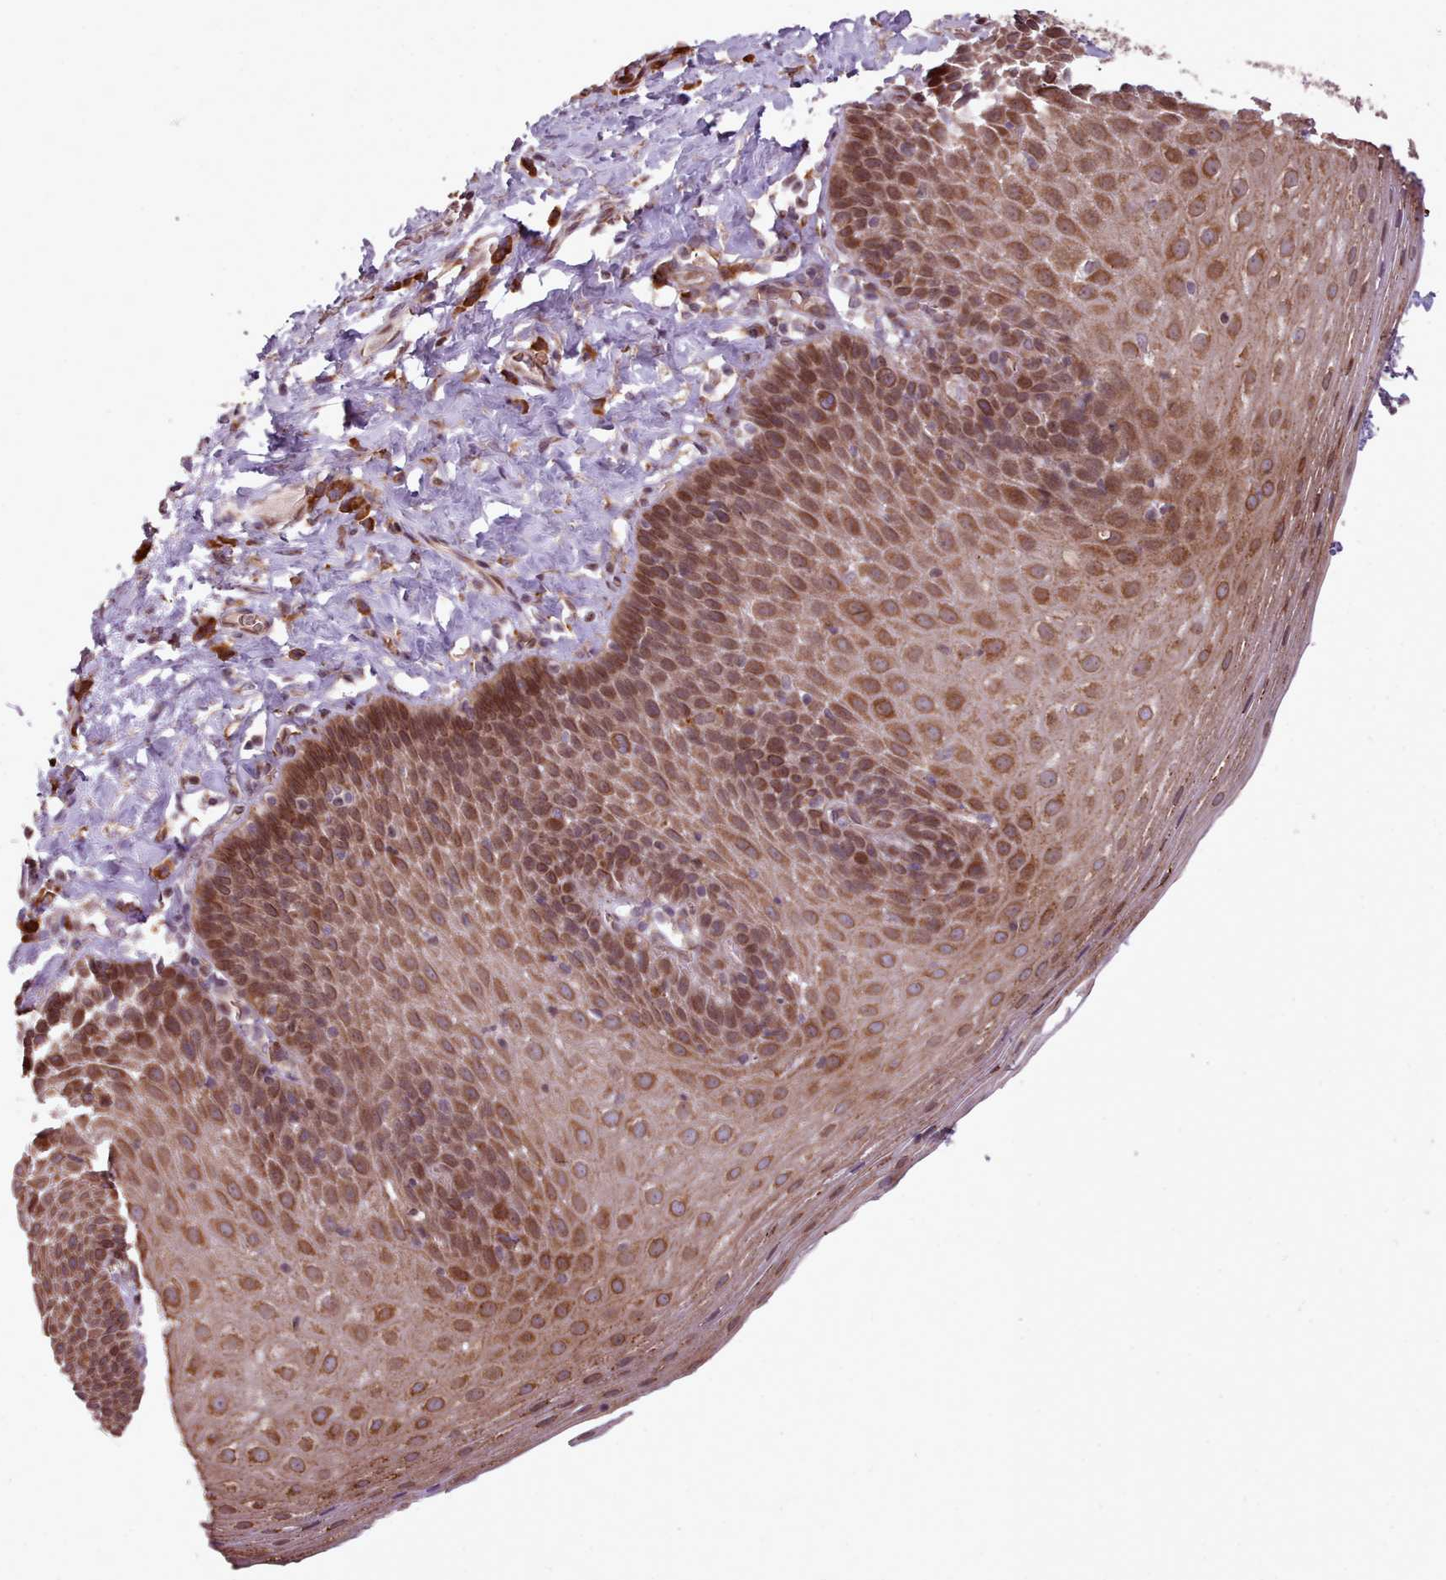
{"staining": {"intensity": "strong", "quantity": ">75%", "location": "cytoplasmic/membranous"}, "tissue": "esophagus", "cell_type": "Squamous epithelial cells", "image_type": "normal", "snomed": [{"axis": "morphology", "description": "Normal tissue, NOS"}, {"axis": "topography", "description": "Esophagus"}], "caption": "Immunohistochemistry image of benign esophagus: human esophagus stained using immunohistochemistry (IHC) exhibits high levels of strong protein expression localized specifically in the cytoplasmic/membranous of squamous epithelial cells, appearing as a cytoplasmic/membranous brown color.", "gene": "CABP1", "patient": {"sex": "female", "age": 61}}